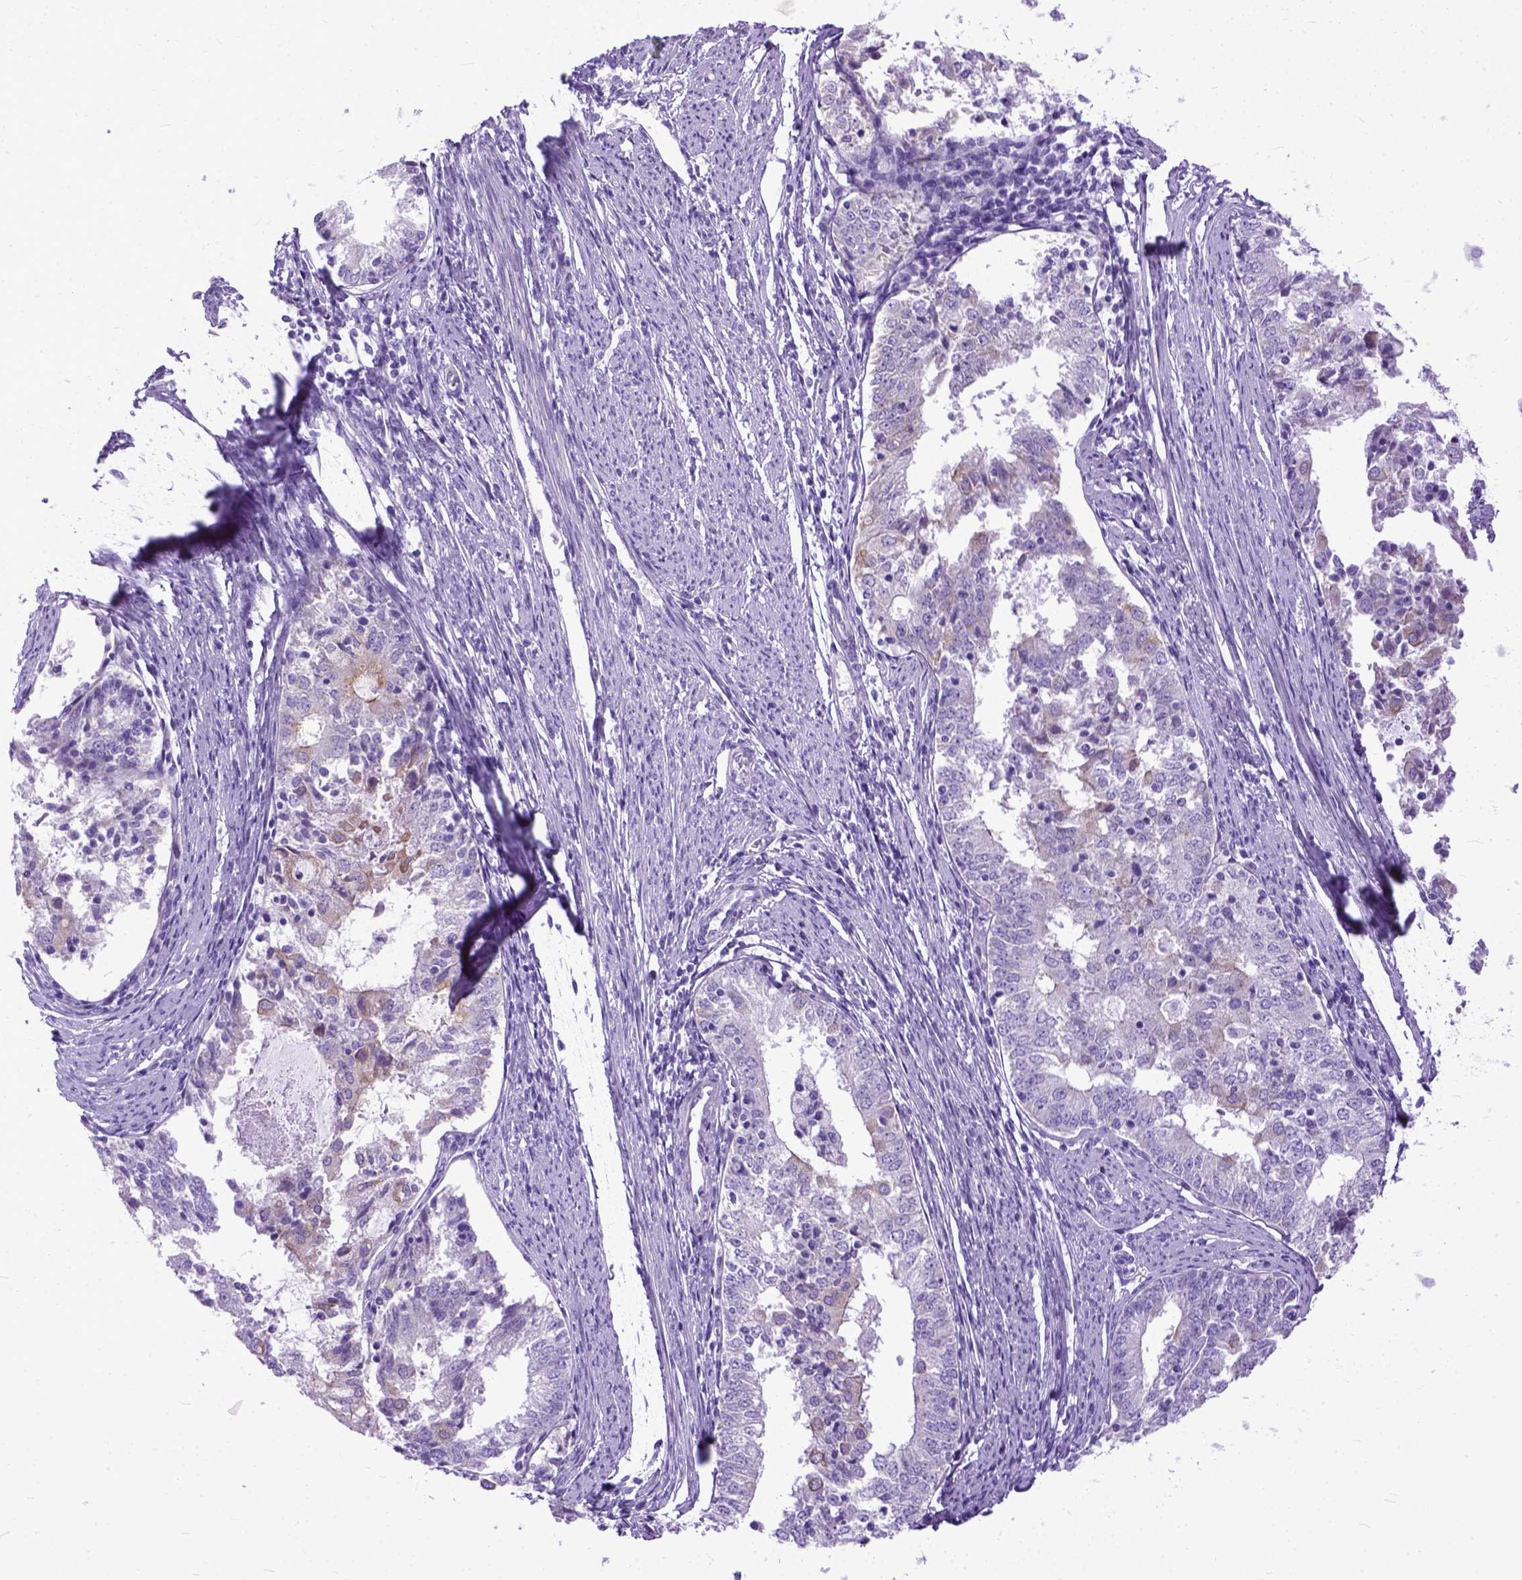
{"staining": {"intensity": "negative", "quantity": "none", "location": "none"}, "tissue": "endometrial cancer", "cell_type": "Tumor cells", "image_type": "cancer", "snomed": [{"axis": "morphology", "description": "Adenocarcinoma, NOS"}, {"axis": "topography", "description": "Endometrium"}], "caption": "Image shows no significant protein positivity in tumor cells of endometrial adenocarcinoma. (DAB (3,3'-diaminobenzidine) immunohistochemistry (IHC) with hematoxylin counter stain).", "gene": "PPL", "patient": {"sex": "female", "age": 57}}